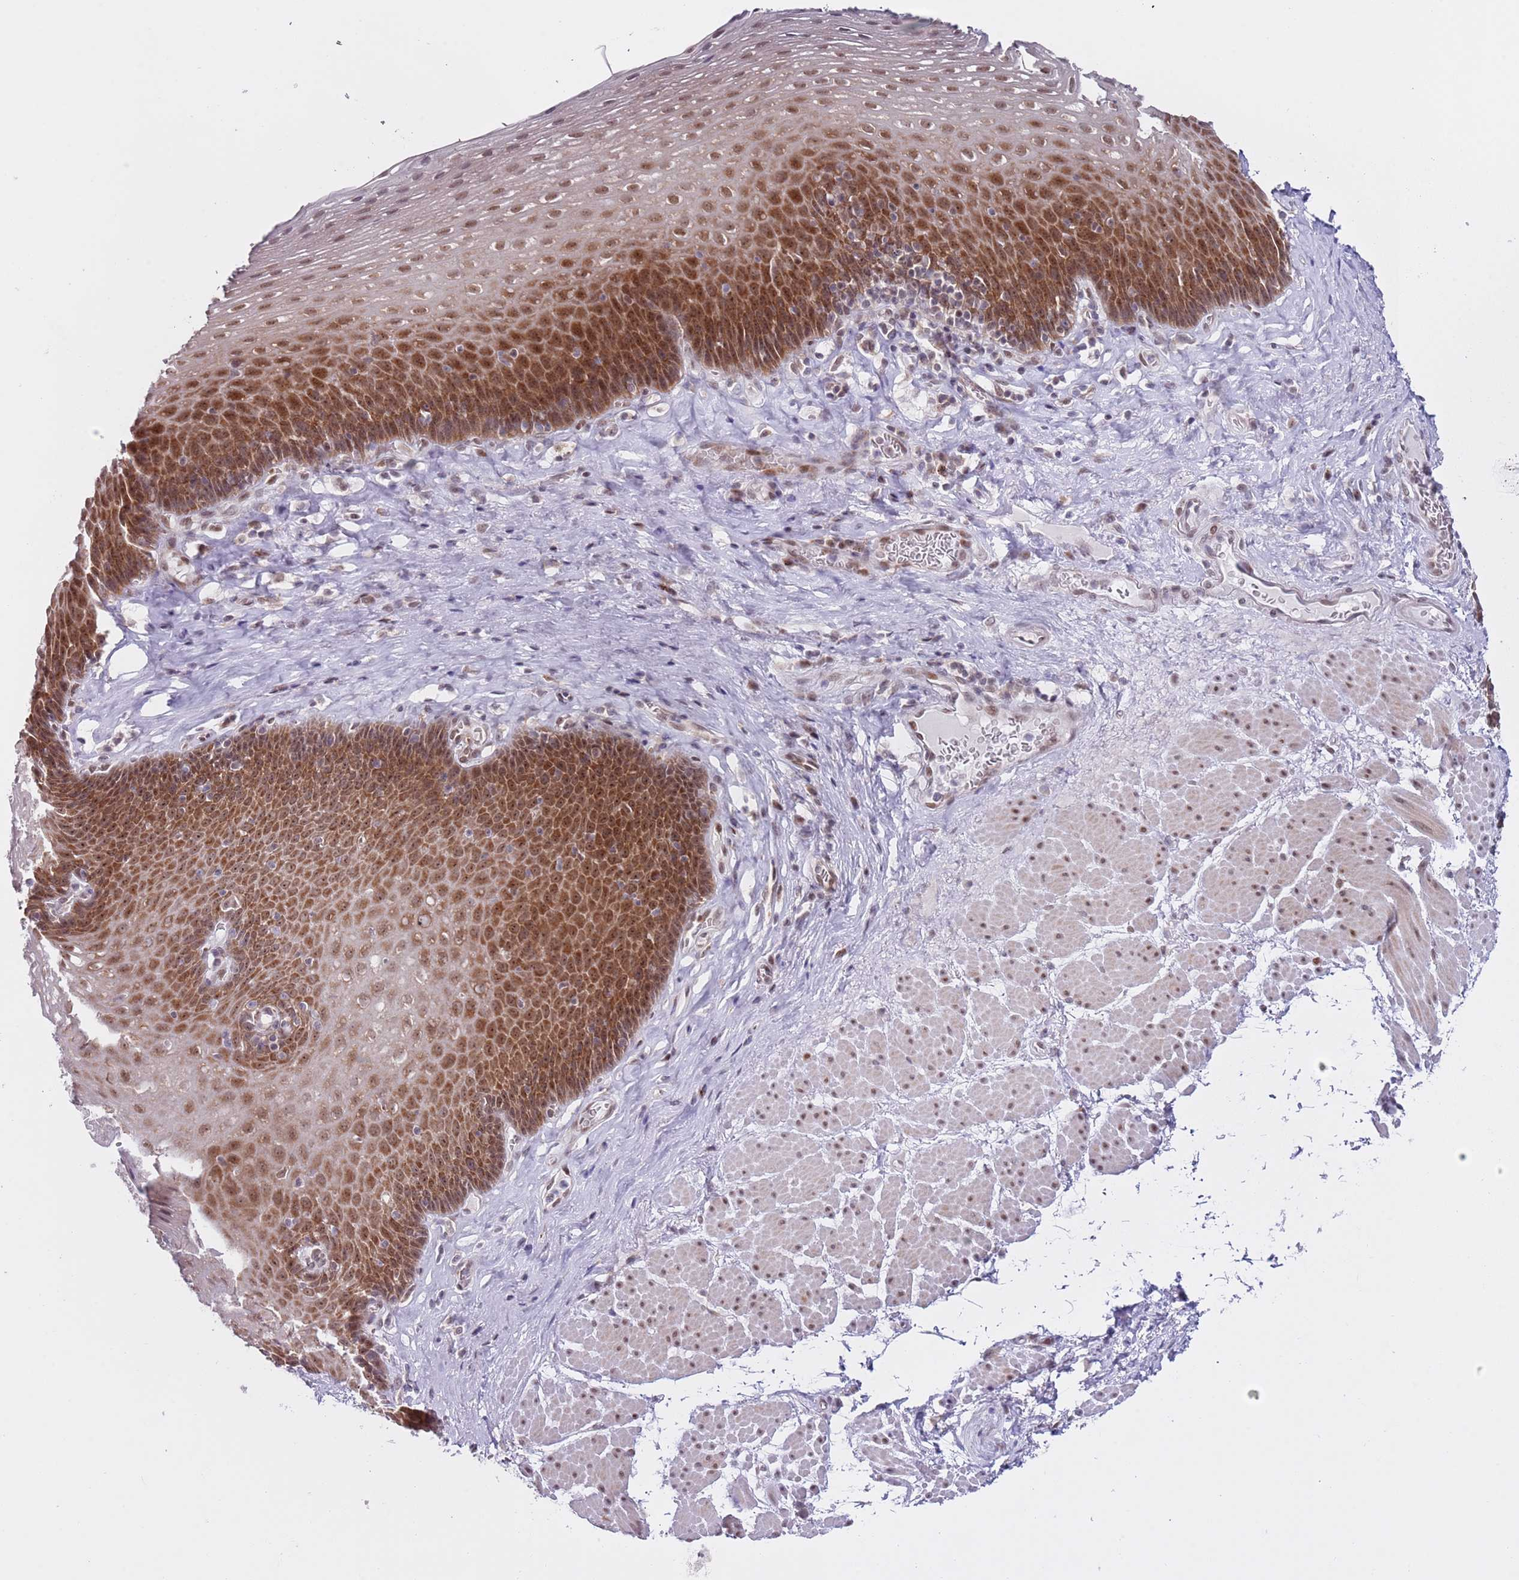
{"staining": {"intensity": "strong", "quantity": ">75%", "location": "cytoplasmic/membranous,nuclear"}, "tissue": "esophagus", "cell_type": "Squamous epithelial cells", "image_type": "normal", "snomed": [{"axis": "morphology", "description": "Normal tissue, NOS"}, {"axis": "topography", "description": "Esophagus"}], "caption": "Immunohistochemistry (DAB) staining of unremarkable esophagus displays strong cytoplasmic/membranous,nuclear protein positivity in about >75% of squamous epithelial cells.", "gene": "SLC25A32", "patient": {"sex": "female", "age": 66}}